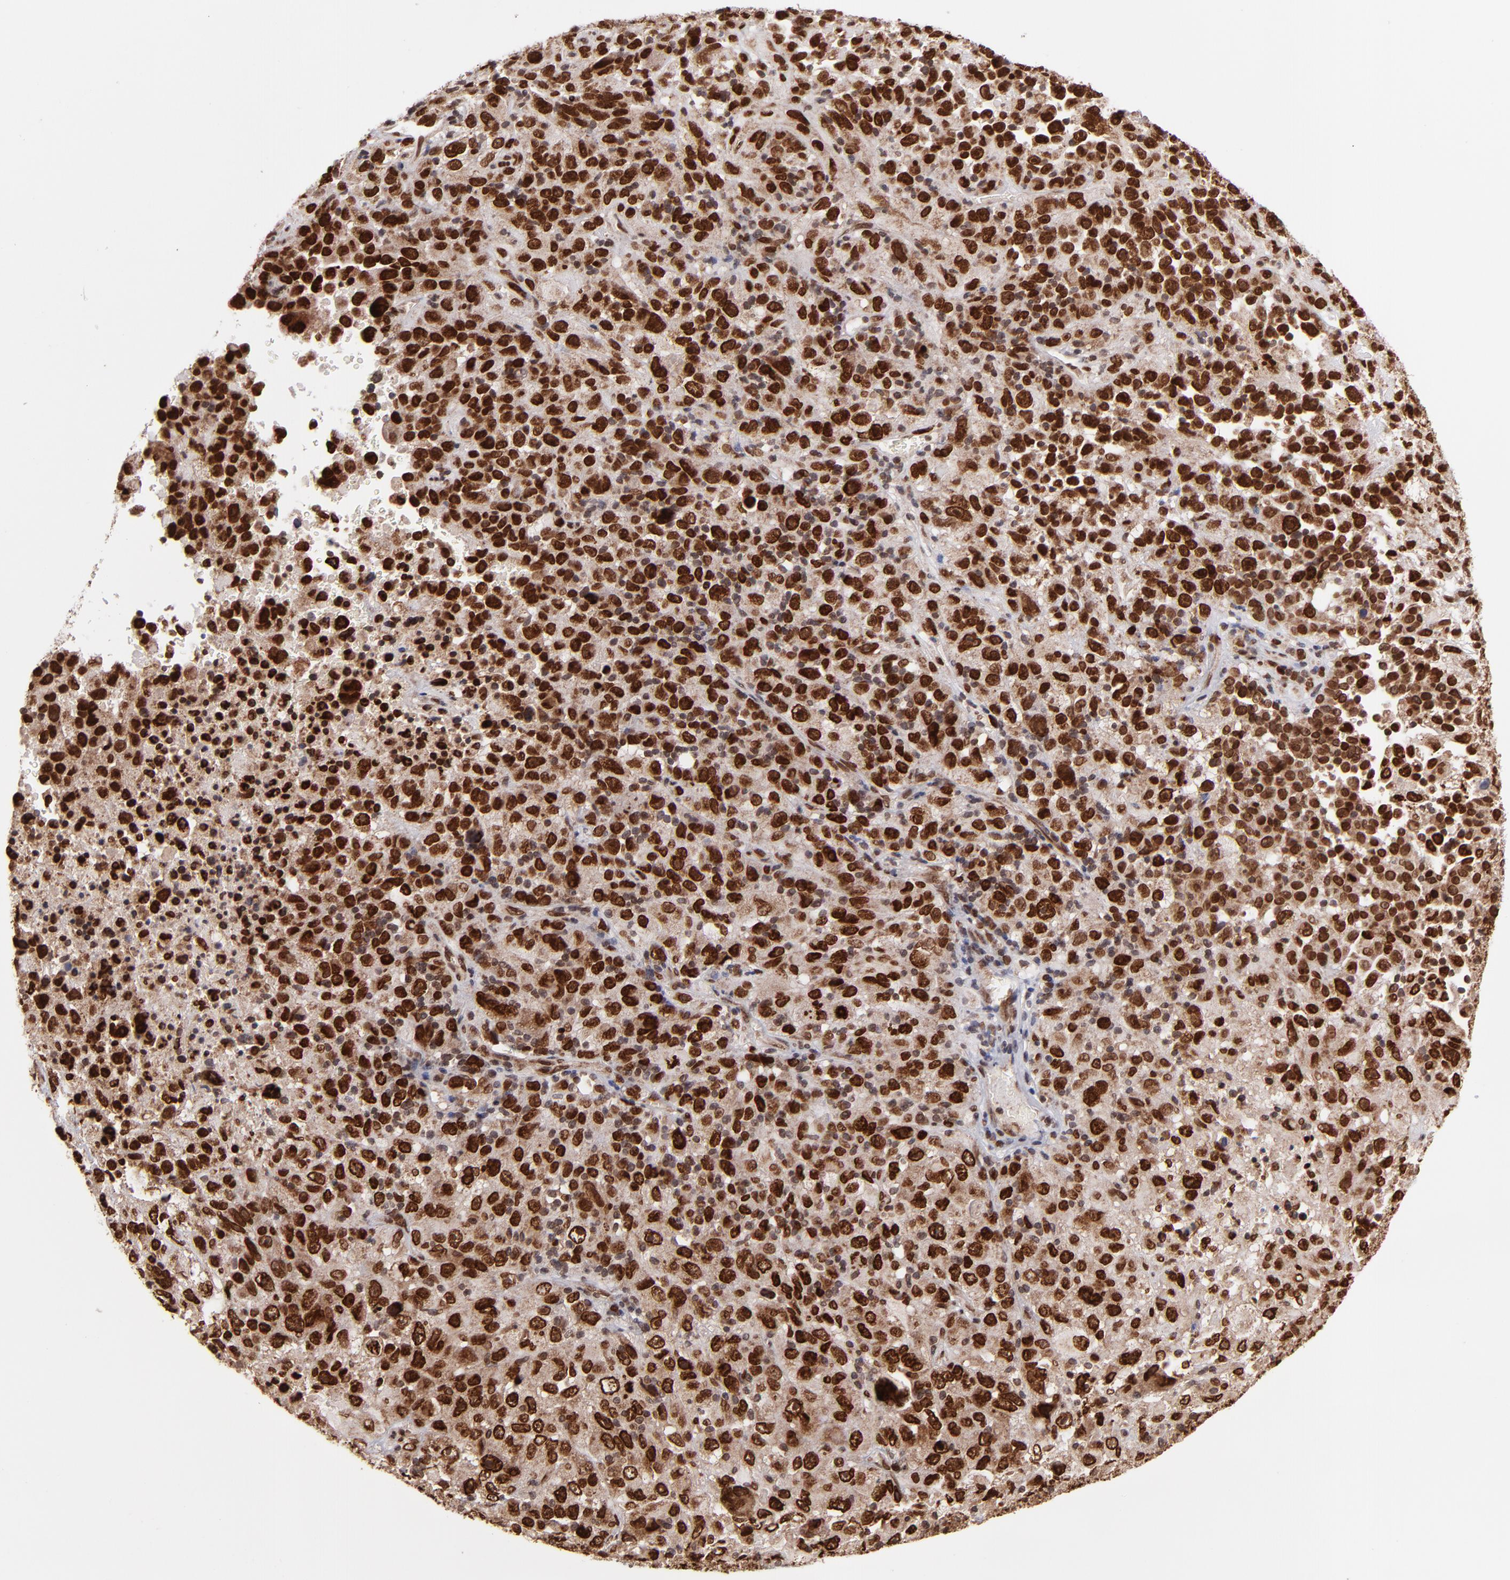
{"staining": {"intensity": "strong", "quantity": ">75%", "location": "cytoplasmic/membranous,nuclear"}, "tissue": "melanoma", "cell_type": "Tumor cells", "image_type": "cancer", "snomed": [{"axis": "morphology", "description": "Malignant melanoma, Metastatic site"}, {"axis": "topography", "description": "Cerebral cortex"}], "caption": "Brown immunohistochemical staining in human malignant melanoma (metastatic site) reveals strong cytoplasmic/membranous and nuclear expression in approximately >75% of tumor cells.", "gene": "TOP1MT", "patient": {"sex": "female", "age": 52}}